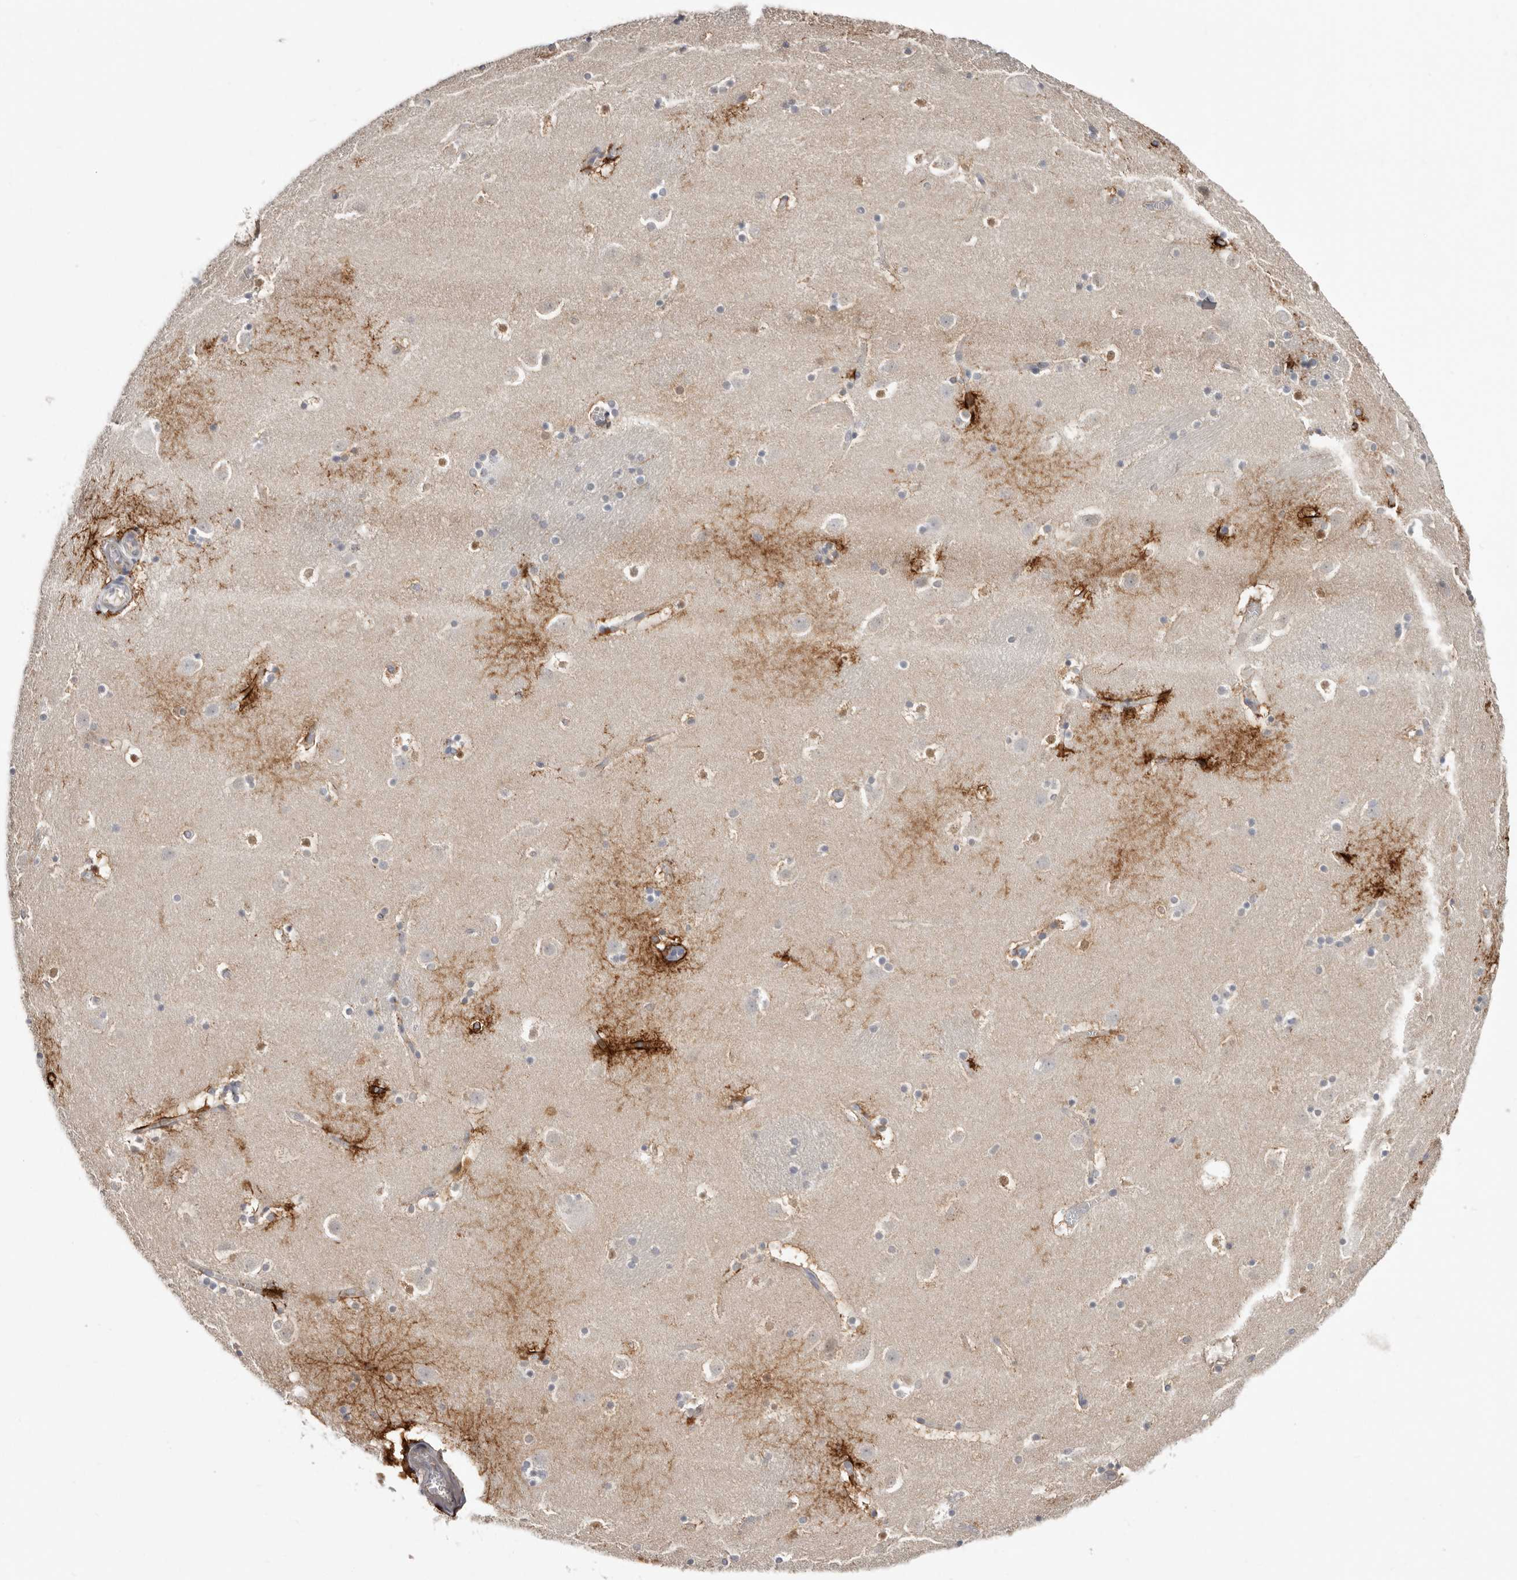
{"staining": {"intensity": "strong", "quantity": "<25%", "location": "cytoplasmic/membranous,nuclear"}, "tissue": "caudate", "cell_type": "Glial cells", "image_type": "normal", "snomed": [{"axis": "morphology", "description": "Normal tissue, NOS"}, {"axis": "topography", "description": "Lateral ventricle wall"}], "caption": "An immunohistochemistry (IHC) image of normal tissue is shown. Protein staining in brown shows strong cytoplasmic/membranous,nuclear positivity in caudate within glial cells. The staining is performed using DAB (3,3'-diaminobenzidine) brown chromogen to label protein expression. The nuclei are counter-stained blue using hematoxylin.", "gene": "PKDCC", "patient": {"sex": "male", "age": 45}}